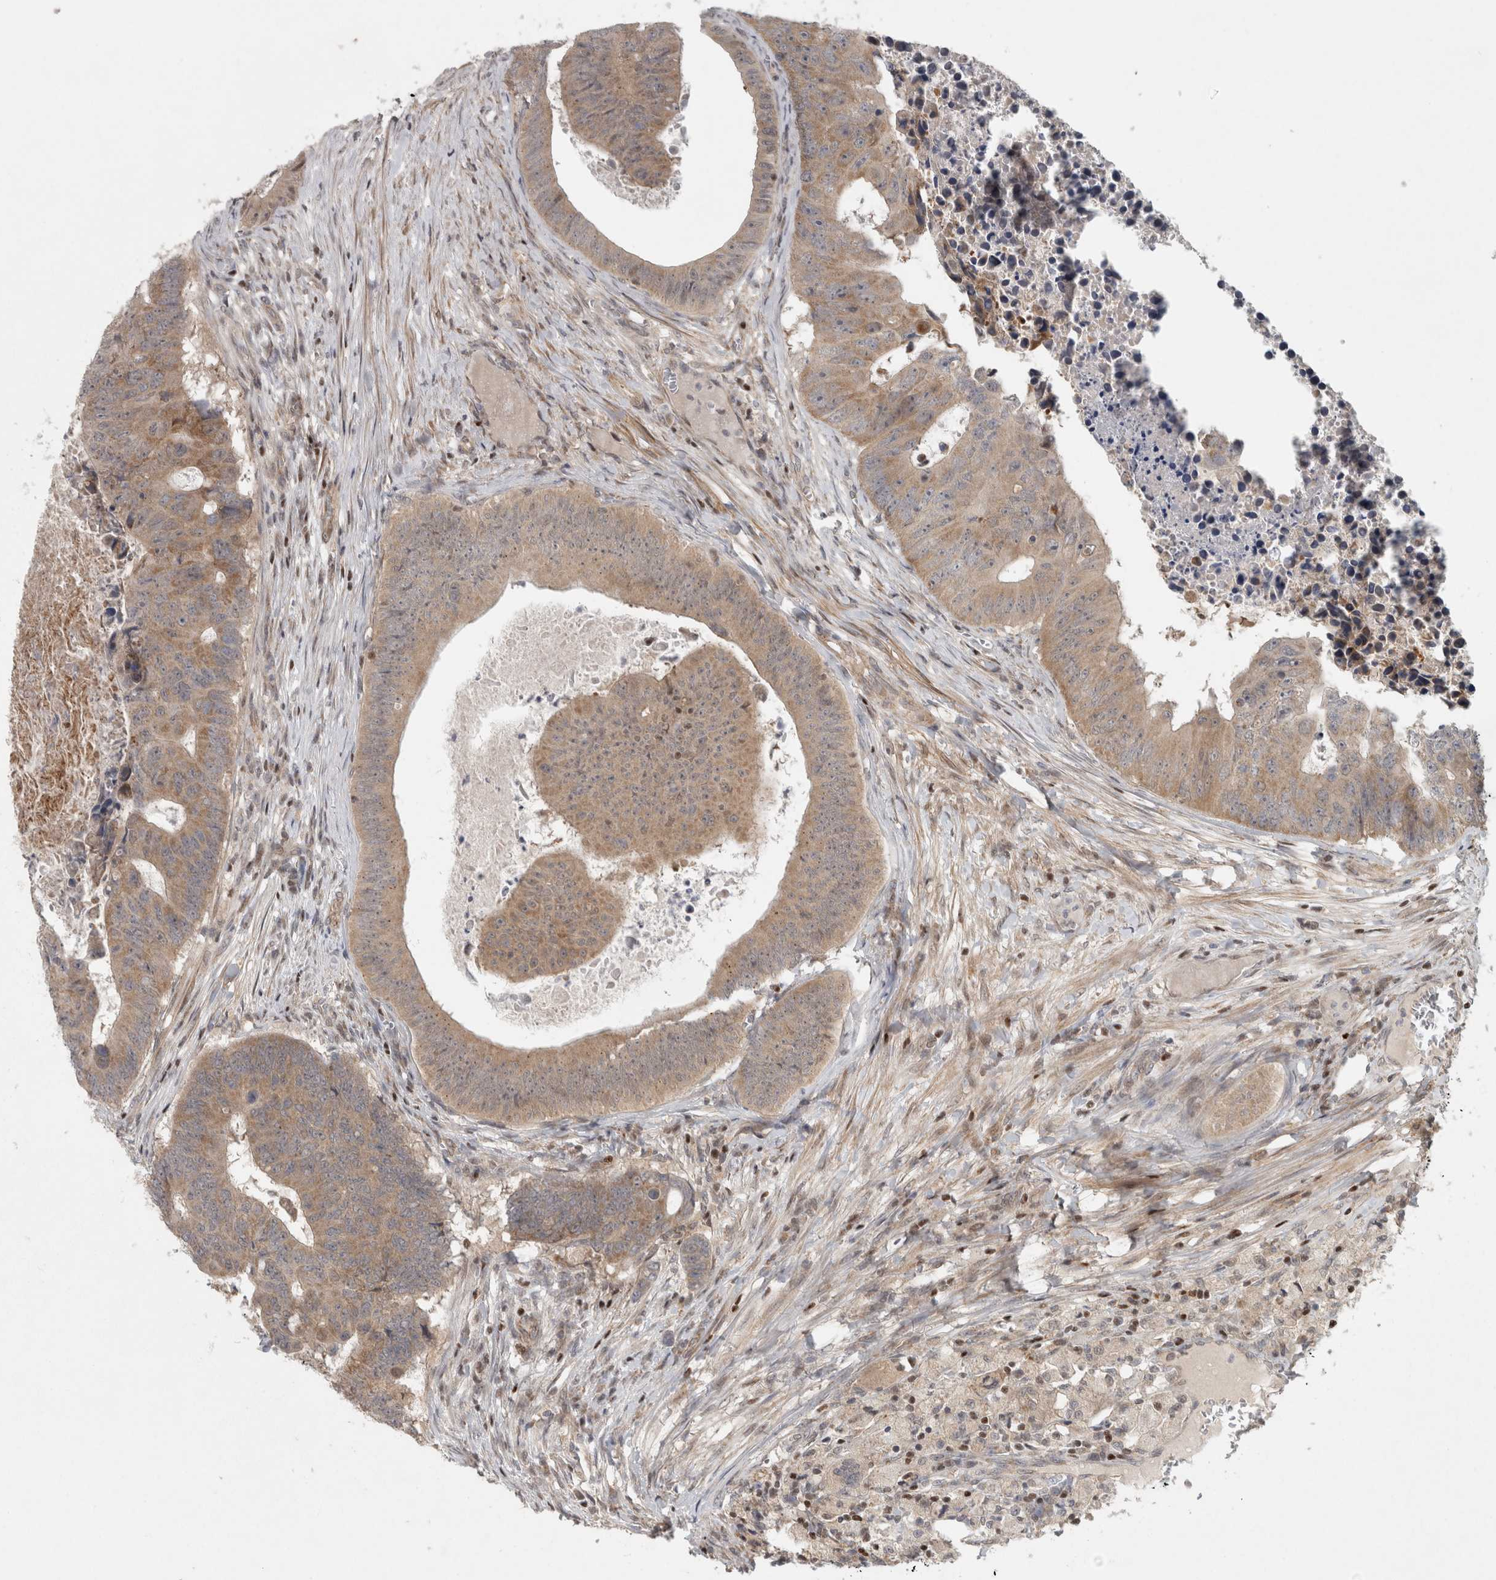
{"staining": {"intensity": "moderate", "quantity": ">75%", "location": "cytoplasmic/membranous"}, "tissue": "colorectal cancer", "cell_type": "Tumor cells", "image_type": "cancer", "snomed": [{"axis": "morphology", "description": "Adenocarcinoma, NOS"}, {"axis": "topography", "description": "Colon"}], "caption": "A histopathology image showing moderate cytoplasmic/membranous positivity in about >75% of tumor cells in adenocarcinoma (colorectal), as visualized by brown immunohistochemical staining.", "gene": "KDM8", "patient": {"sex": "male", "age": 87}}